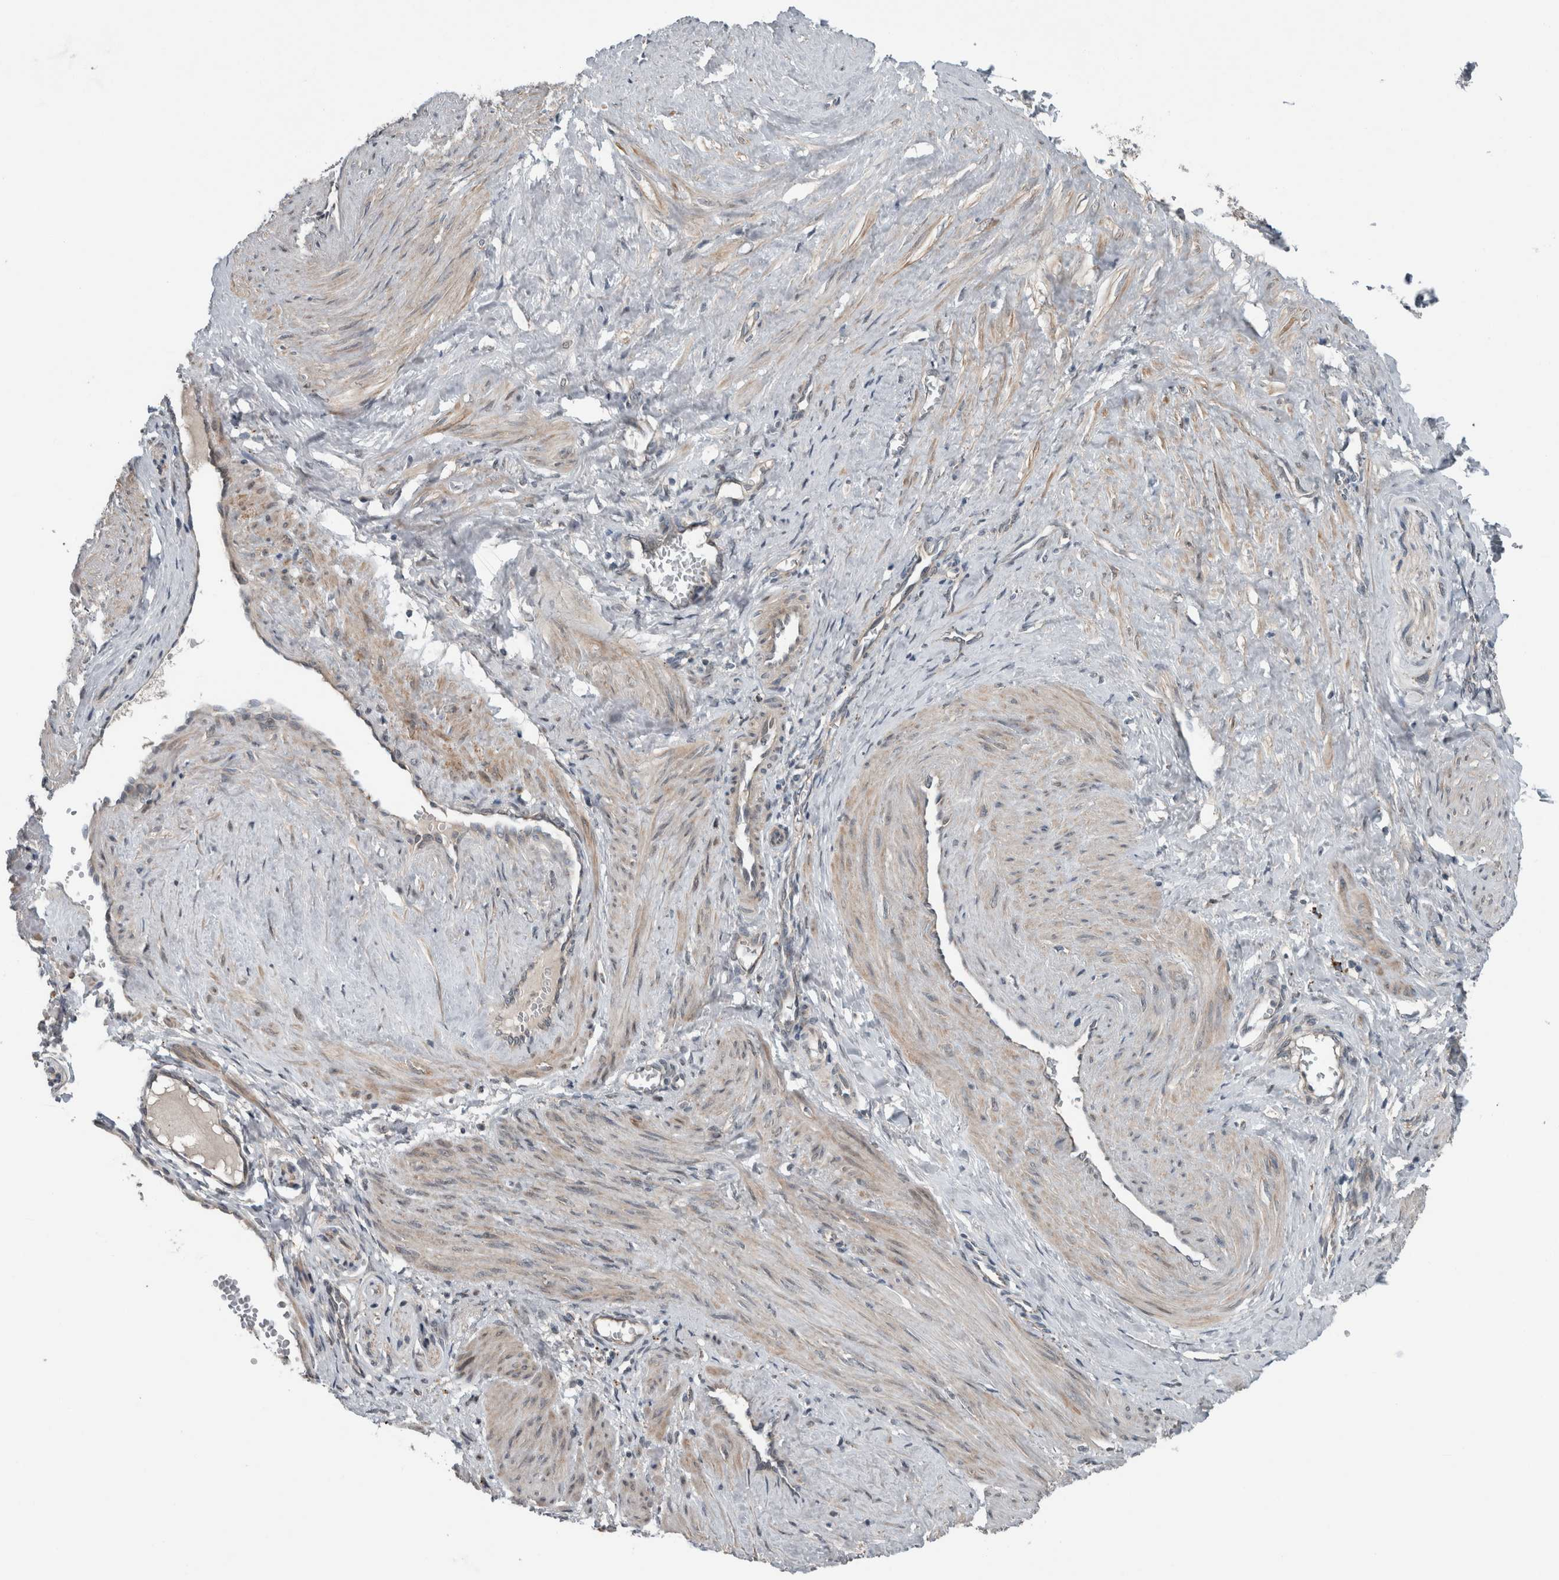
{"staining": {"intensity": "weak", "quantity": "25%-75%", "location": "cytoplasmic/membranous"}, "tissue": "smooth muscle", "cell_type": "Smooth muscle cells", "image_type": "normal", "snomed": [{"axis": "morphology", "description": "Normal tissue, NOS"}, {"axis": "topography", "description": "Endometrium"}], "caption": "Immunohistochemistry (IHC) of benign human smooth muscle shows low levels of weak cytoplasmic/membranous expression in about 25%-75% of smooth muscle cells.", "gene": "GBA2", "patient": {"sex": "female", "age": 33}}